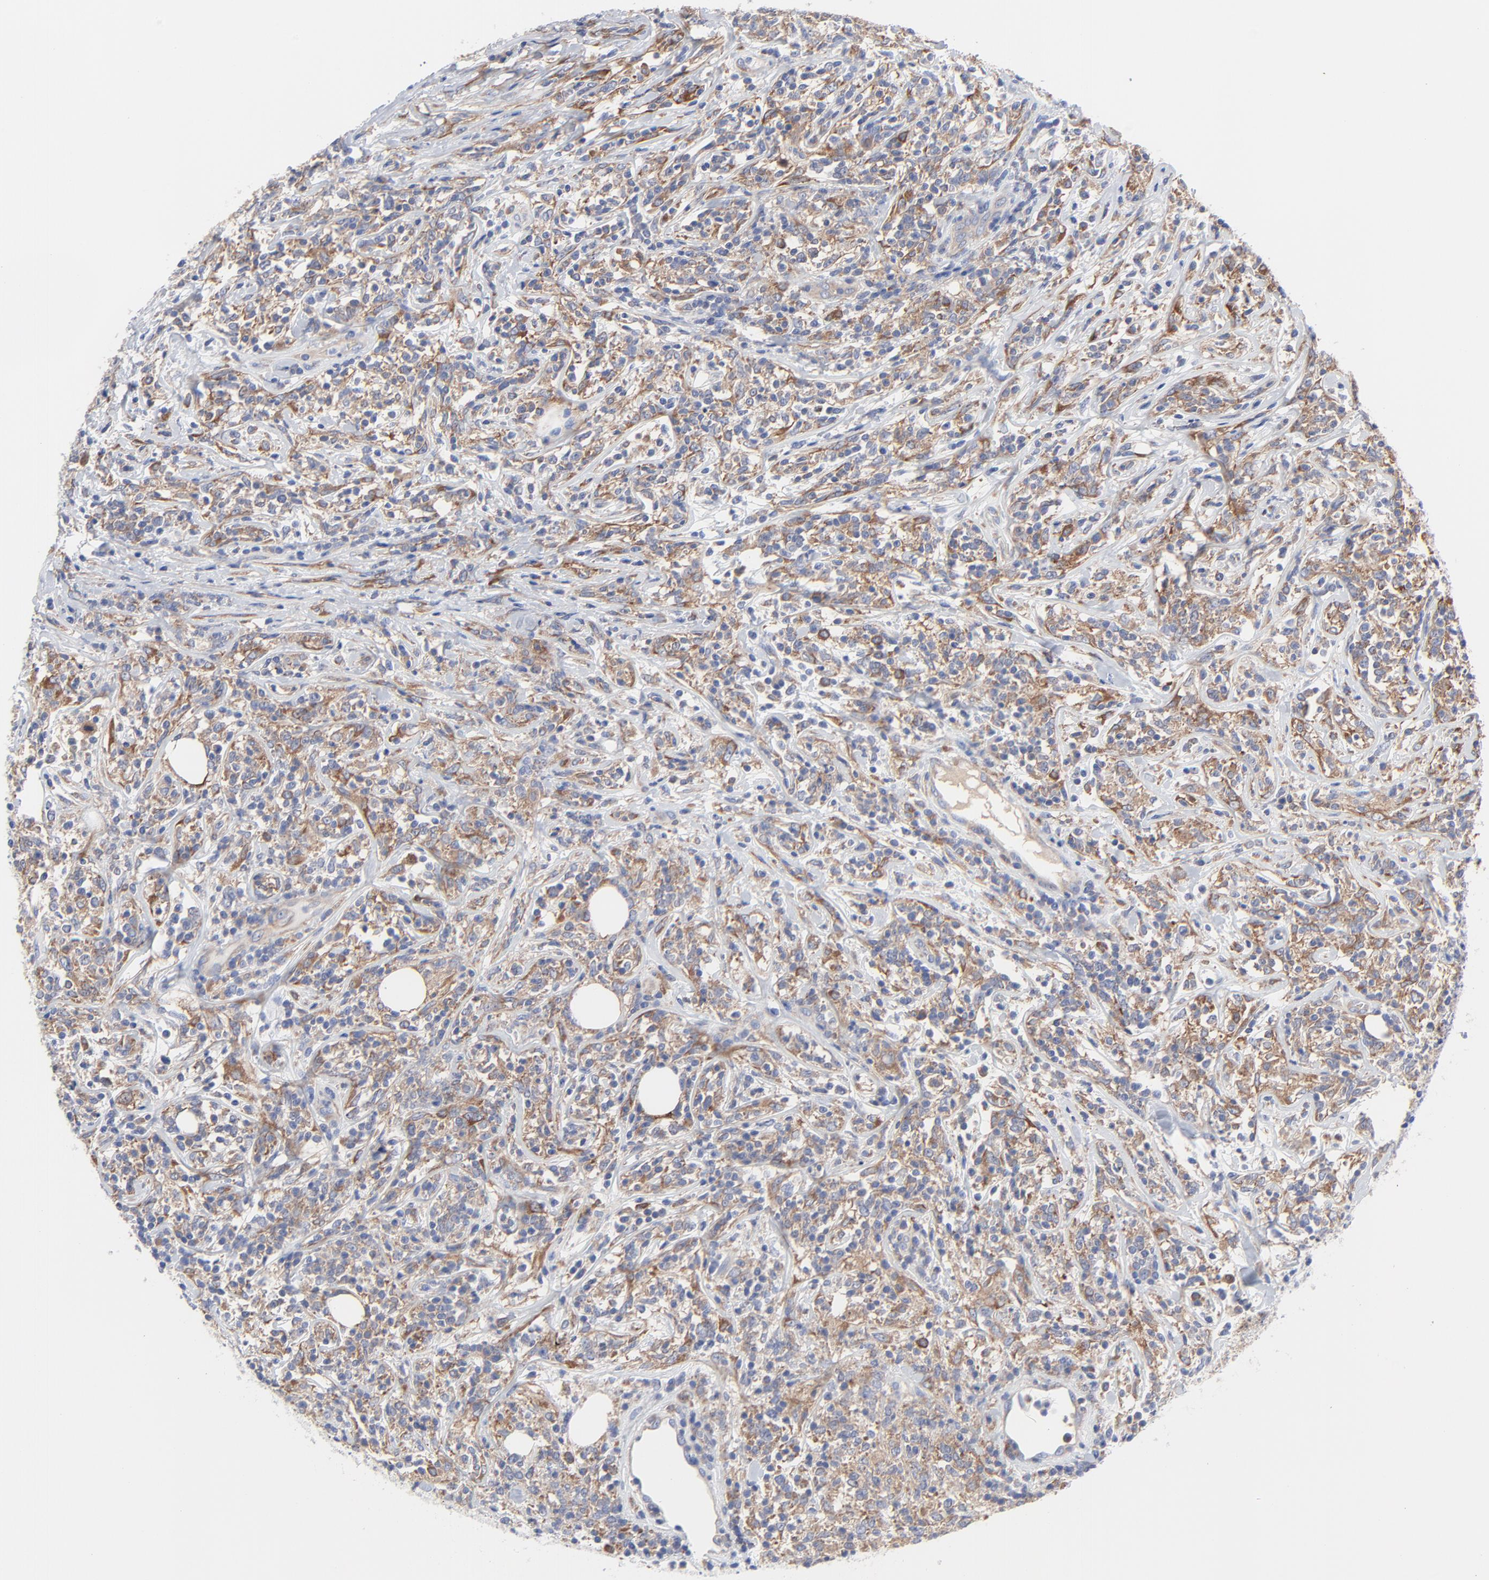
{"staining": {"intensity": "moderate", "quantity": ">75%", "location": "cytoplasmic/membranous"}, "tissue": "lymphoma", "cell_type": "Tumor cells", "image_type": "cancer", "snomed": [{"axis": "morphology", "description": "Malignant lymphoma, non-Hodgkin's type, High grade"}, {"axis": "topography", "description": "Lymph node"}], "caption": "Tumor cells show medium levels of moderate cytoplasmic/membranous expression in approximately >75% of cells in lymphoma.", "gene": "STAT2", "patient": {"sex": "female", "age": 84}}